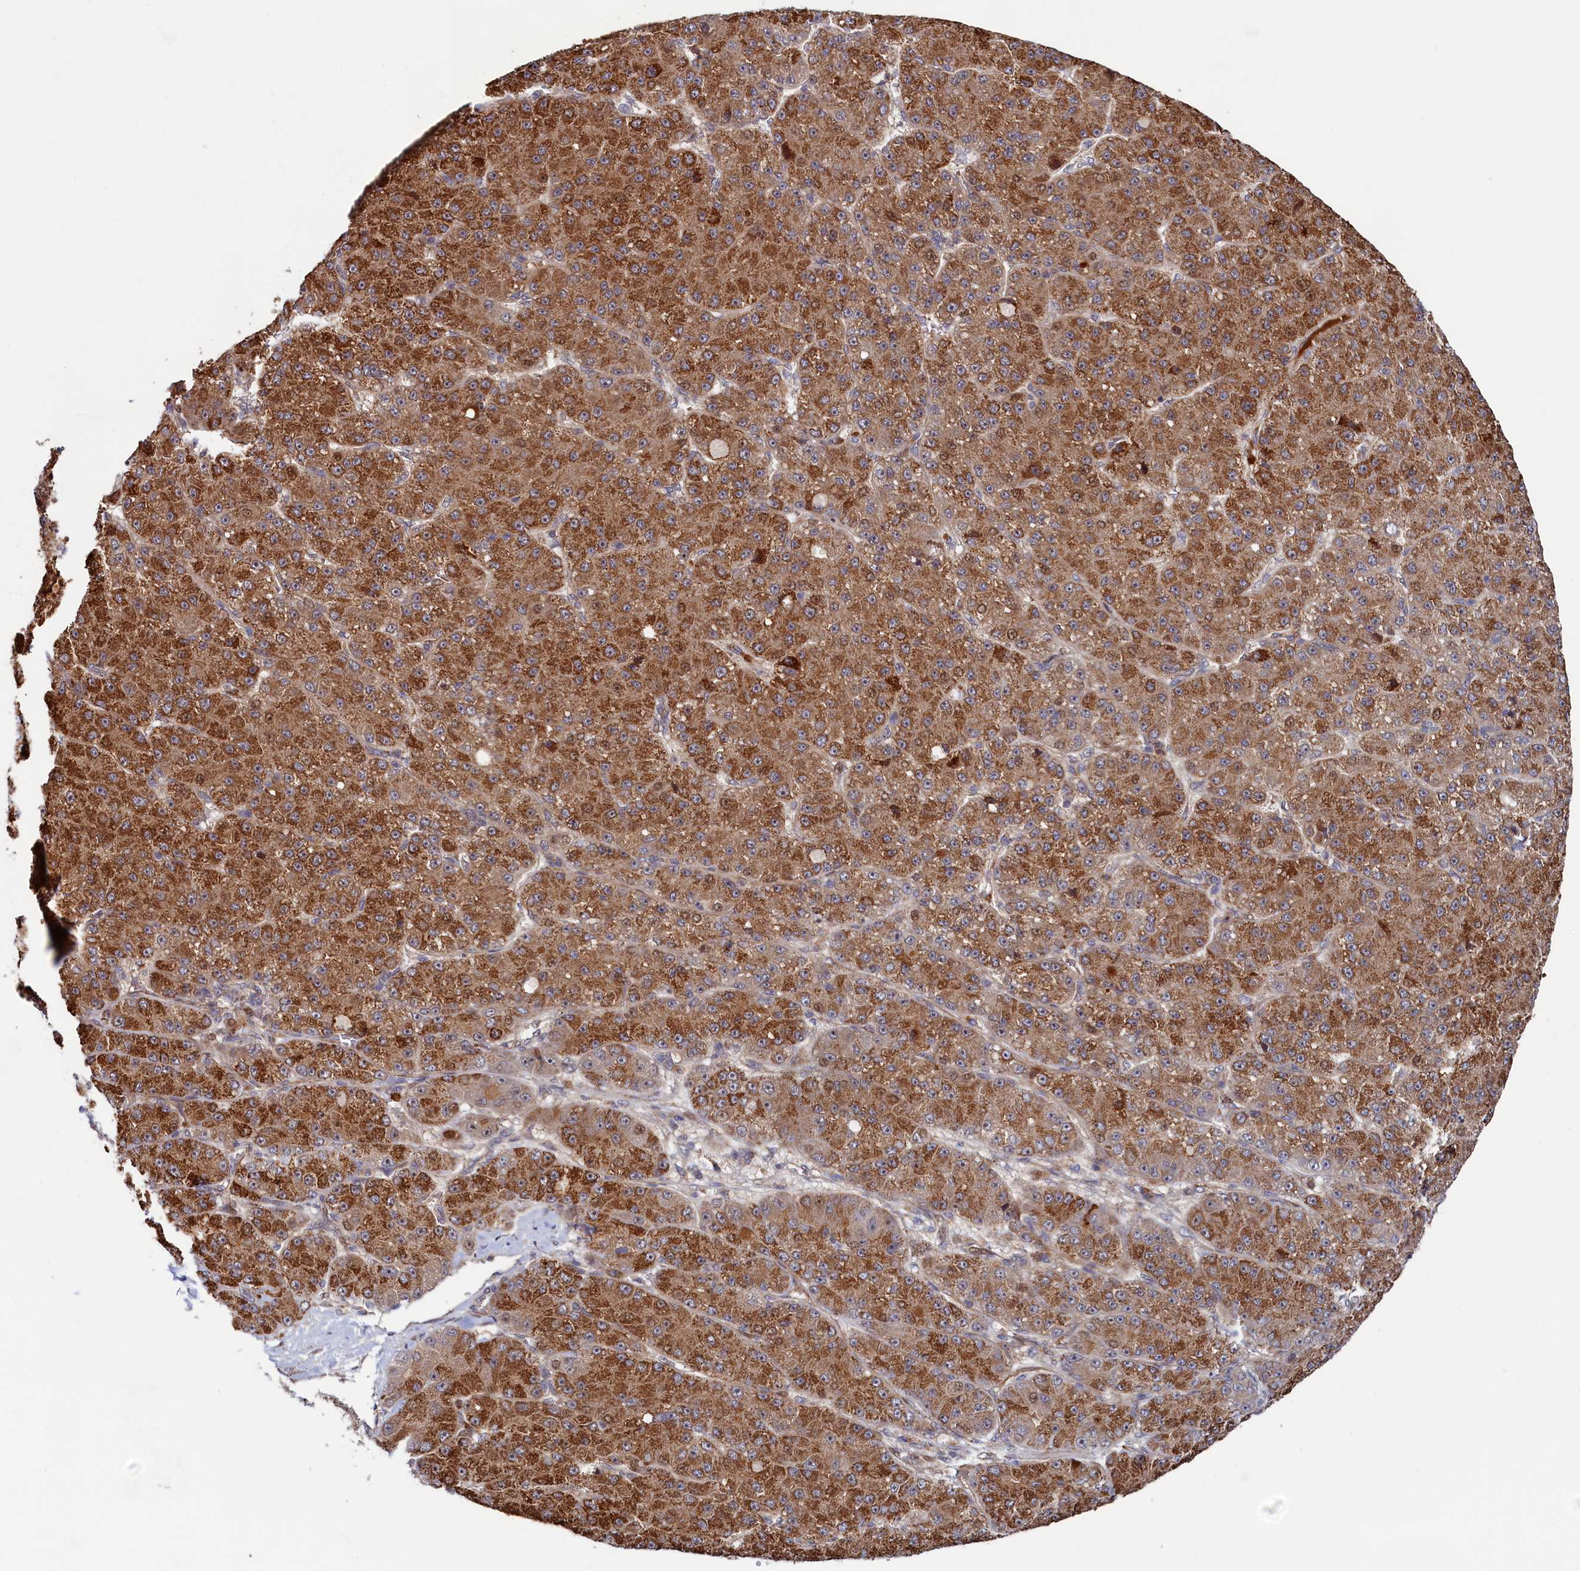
{"staining": {"intensity": "strong", "quantity": ">75%", "location": "cytoplasmic/membranous"}, "tissue": "liver cancer", "cell_type": "Tumor cells", "image_type": "cancer", "snomed": [{"axis": "morphology", "description": "Carcinoma, Hepatocellular, NOS"}, {"axis": "topography", "description": "Liver"}], "caption": "Protein staining of liver cancer (hepatocellular carcinoma) tissue shows strong cytoplasmic/membranous positivity in about >75% of tumor cells.", "gene": "PIK3C3", "patient": {"sex": "male", "age": 67}}